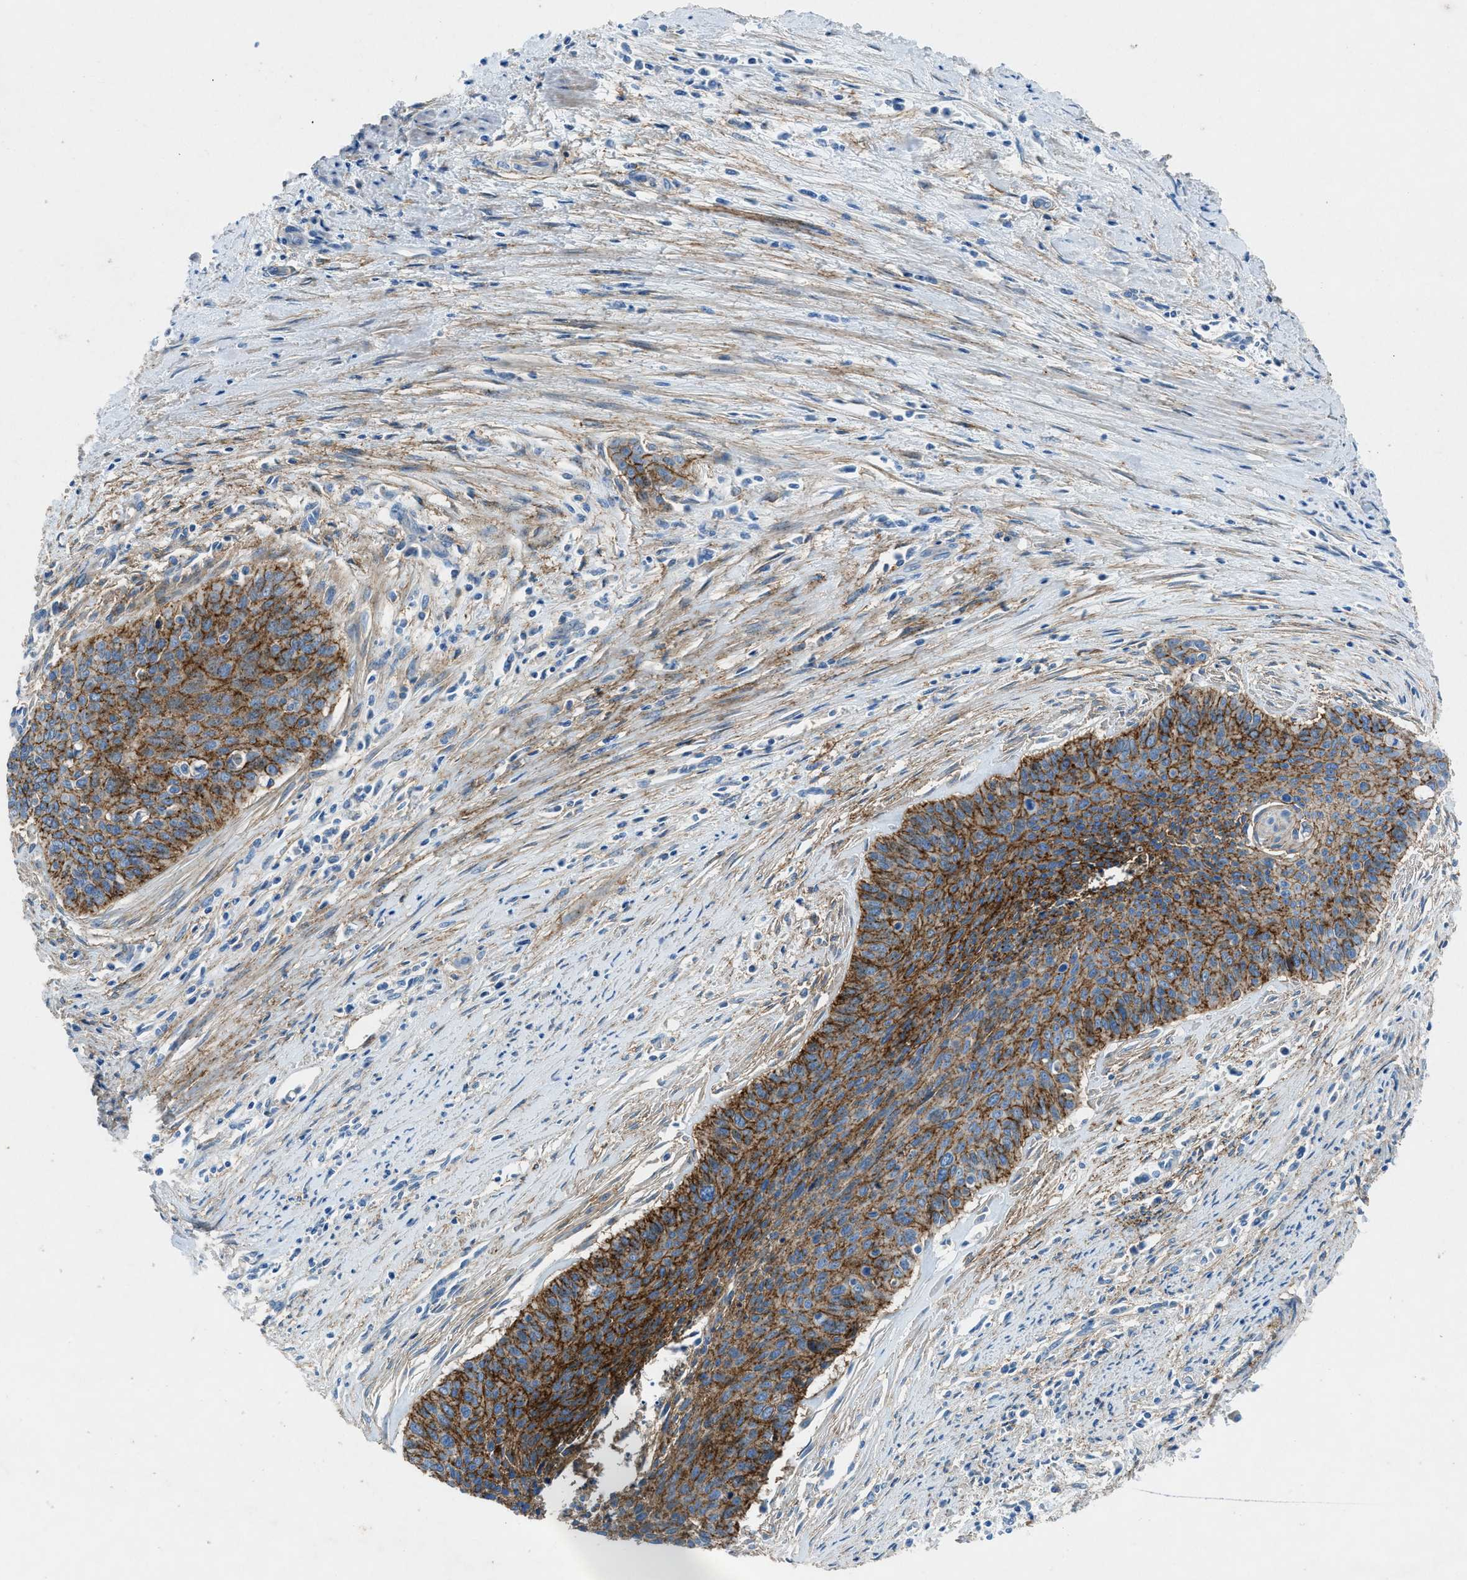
{"staining": {"intensity": "strong", "quantity": ">75%", "location": "cytoplasmic/membranous"}, "tissue": "cervical cancer", "cell_type": "Tumor cells", "image_type": "cancer", "snomed": [{"axis": "morphology", "description": "Squamous cell carcinoma, NOS"}, {"axis": "topography", "description": "Cervix"}], "caption": "Protein staining demonstrates strong cytoplasmic/membranous expression in about >75% of tumor cells in squamous cell carcinoma (cervical).", "gene": "PTGFRN", "patient": {"sex": "female", "age": 55}}